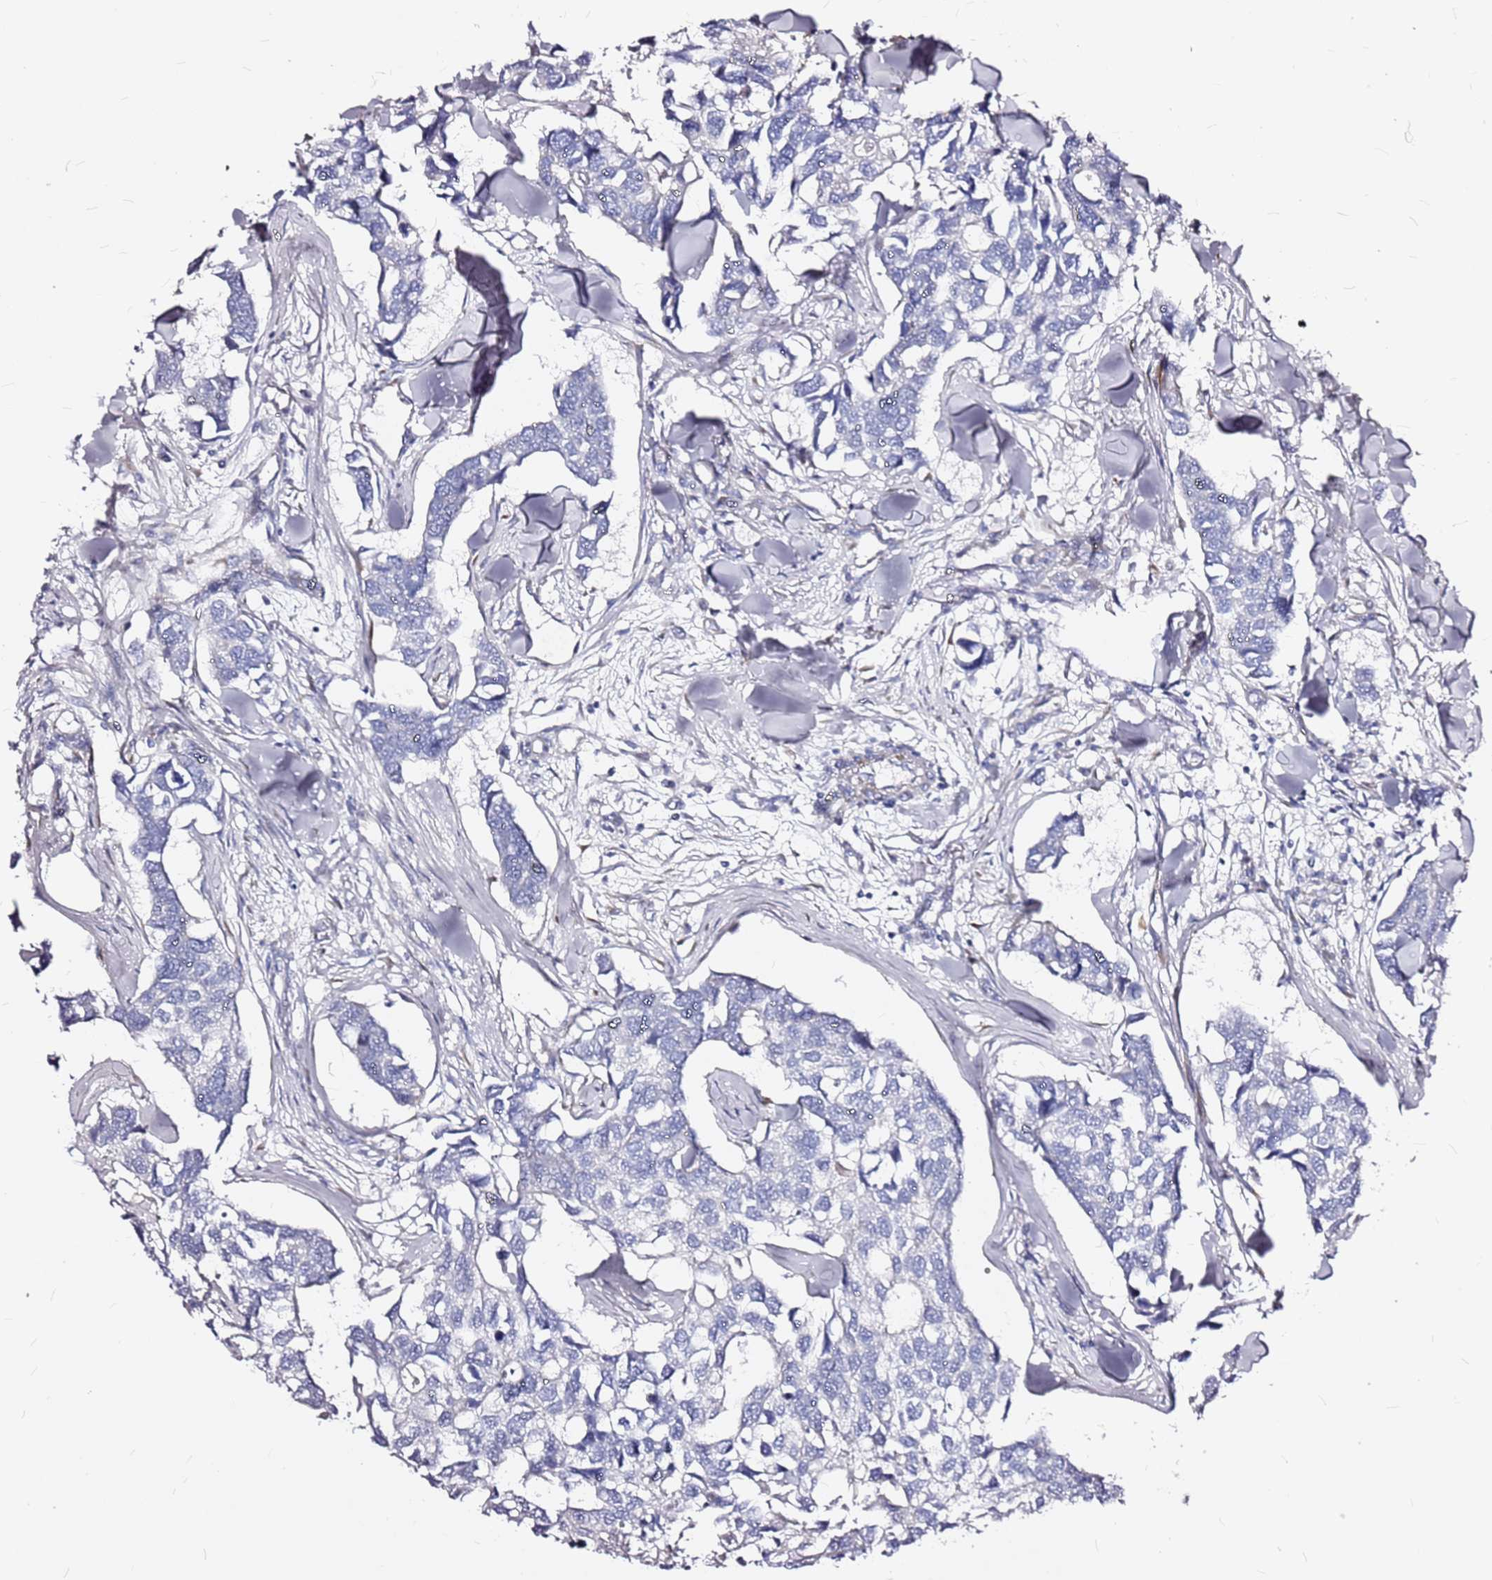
{"staining": {"intensity": "negative", "quantity": "none", "location": "none"}, "tissue": "breast cancer", "cell_type": "Tumor cells", "image_type": "cancer", "snomed": [{"axis": "morphology", "description": "Duct carcinoma"}, {"axis": "topography", "description": "Breast"}], "caption": "Tumor cells are negative for protein expression in human breast cancer (infiltrating ductal carcinoma).", "gene": "CASD1", "patient": {"sex": "female", "age": 83}}